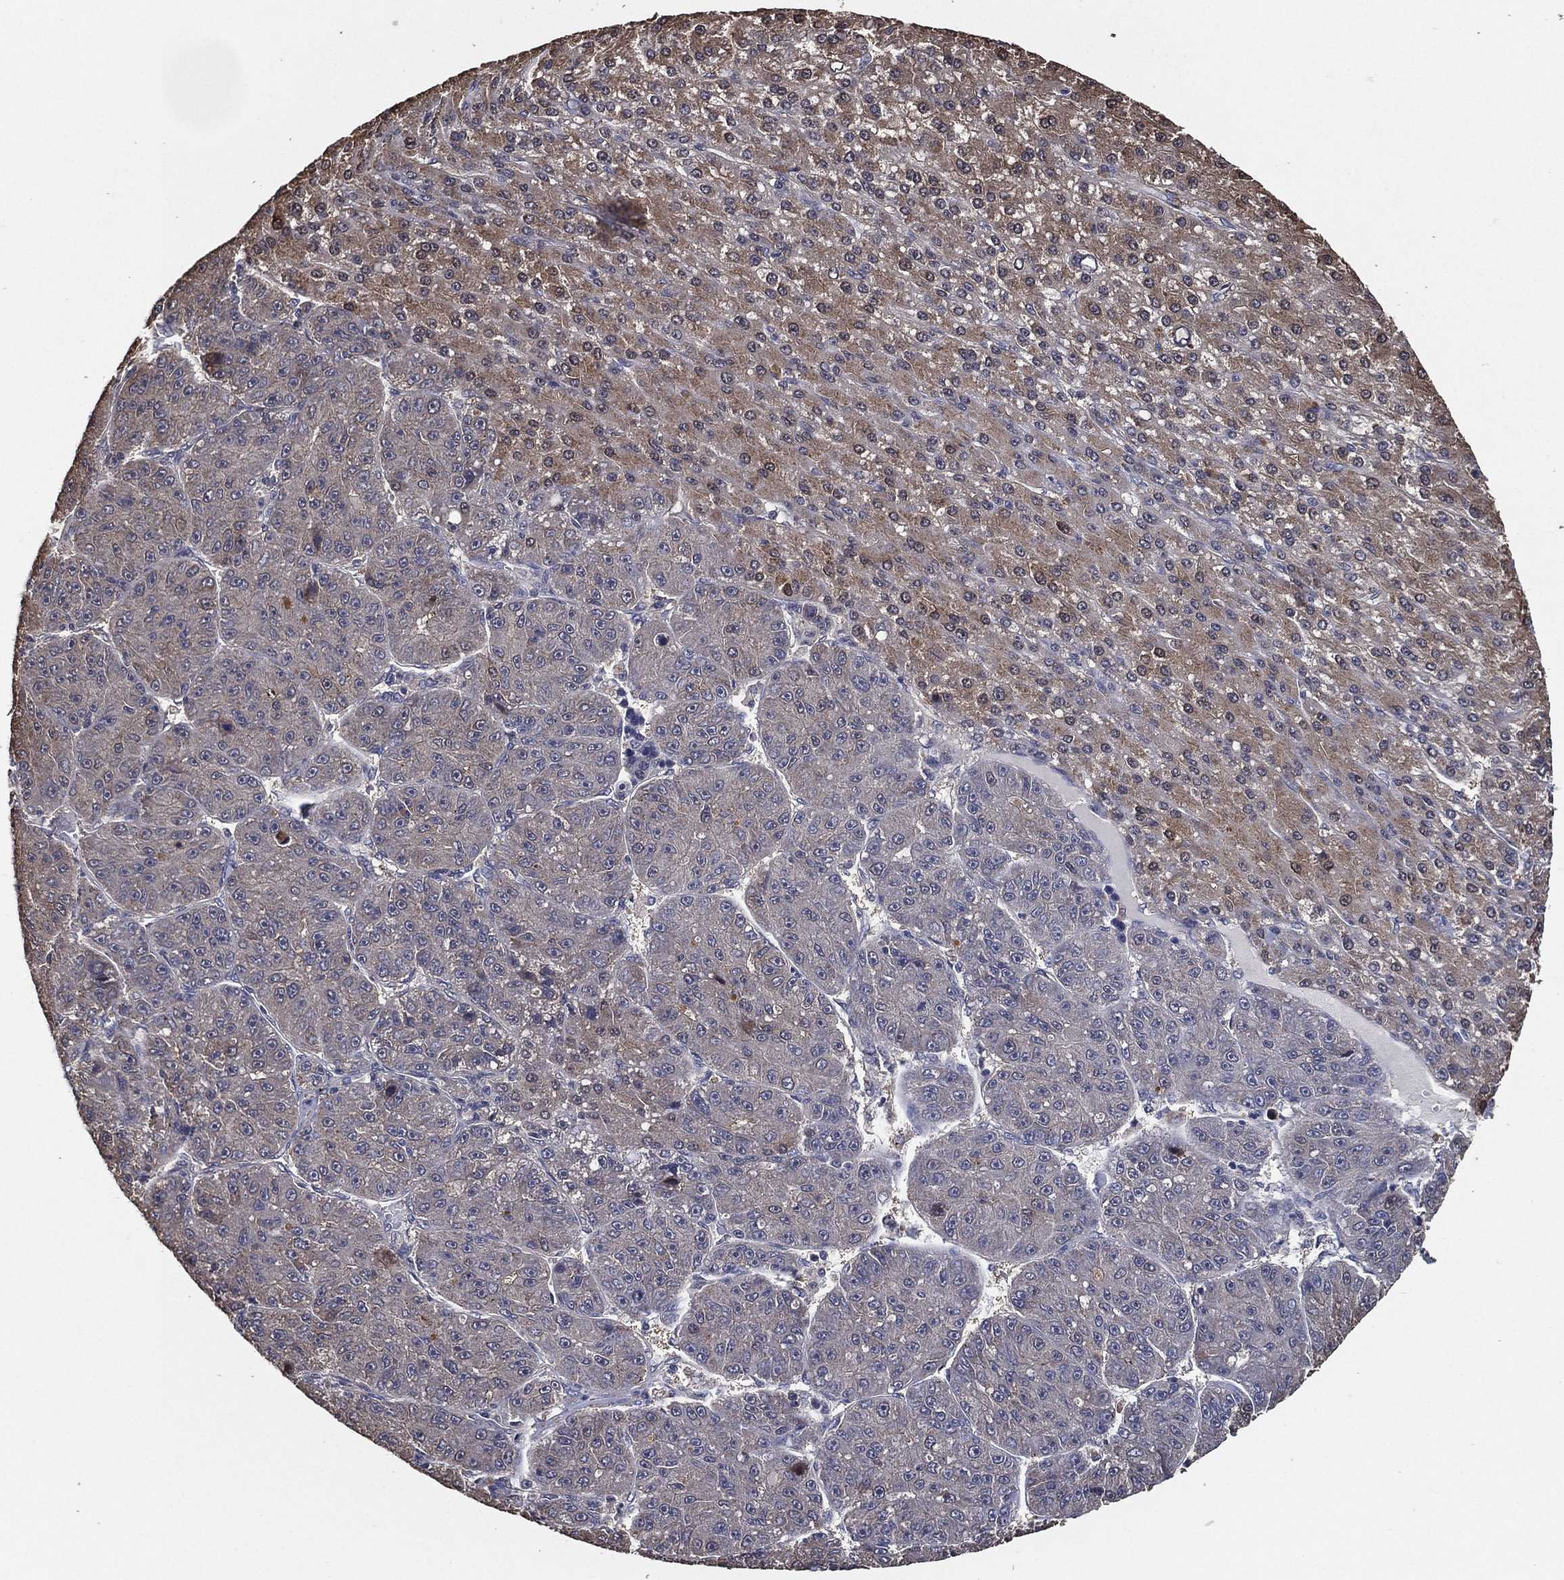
{"staining": {"intensity": "weak", "quantity": "25%-75%", "location": "cytoplasmic/membranous"}, "tissue": "liver cancer", "cell_type": "Tumor cells", "image_type": "cancer", "snomed": [{"axis": "morphology", "description": "Carcinoma, Hepatocellular, NOS"}, {"axis": "topography", "description": "Liver"}], "caption": "This is a histology image of IHC staining of liver cancer, which shows weak expression in the cytoplasmic/membranous of tumor cells.", "gene": "PCNT", "patient": {"sex": "male", "age": 67}}